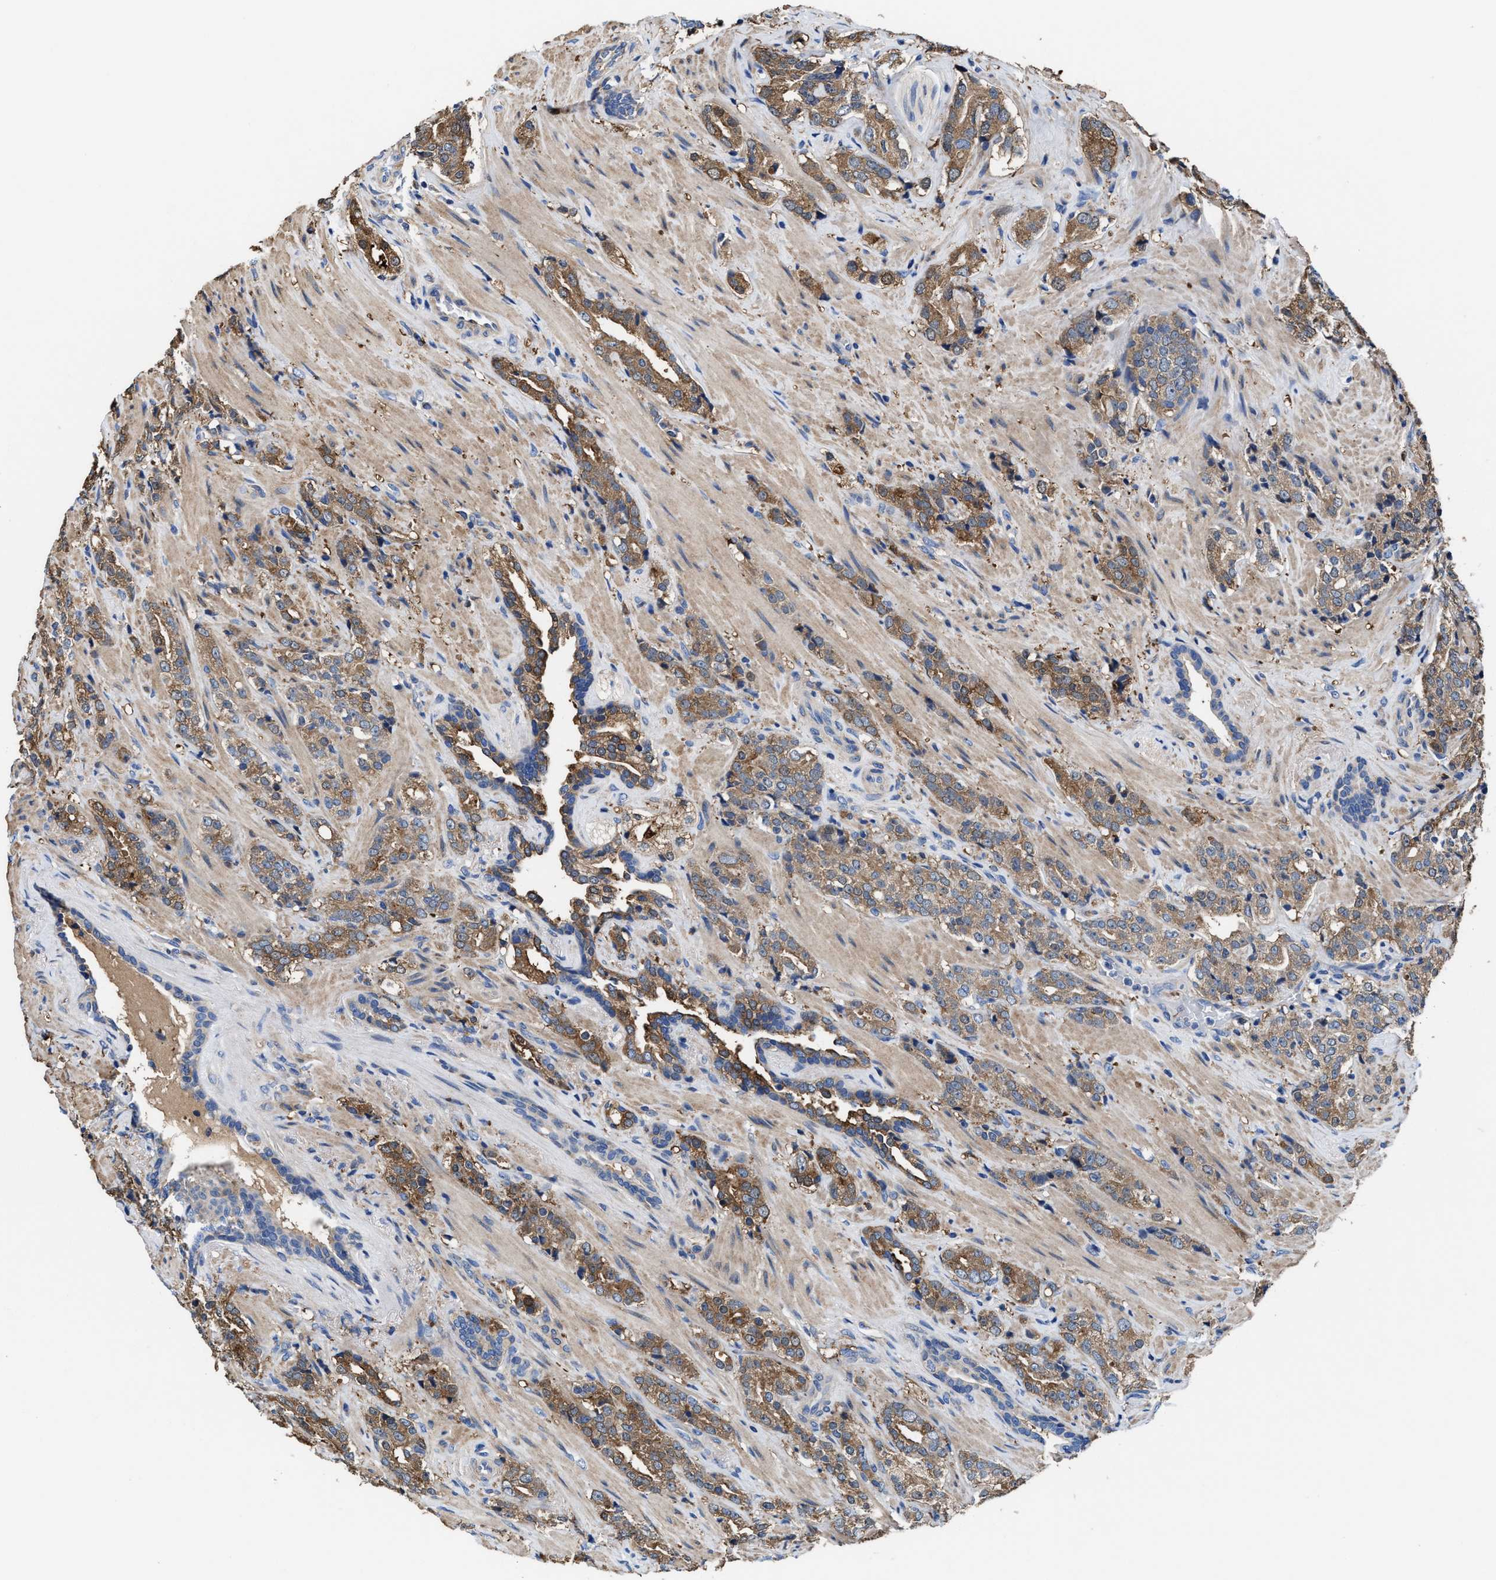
{"staining": {"intensity": "moderate", "quantity": ">75%", "location": "cytoplasmic/membranous"}, "tissue": "prostate cancer", "cell_type": "Tumor cells", "image_type": "cancer", "snomed": [{"axis": "morphology", "description": "Adenocarcinoma, High grade"}, {"axis": "topography", "description": "Prostate"}], "caption": "Human prostate cancer (adenocarcinoma (high-grade)) stained with a brown dye shows moderate cytoplasmic/membranous positive positivity in about >75% of tumor cells.", "gene": "TMEM30A", "patient": {"sex": "male", "age": 71}}